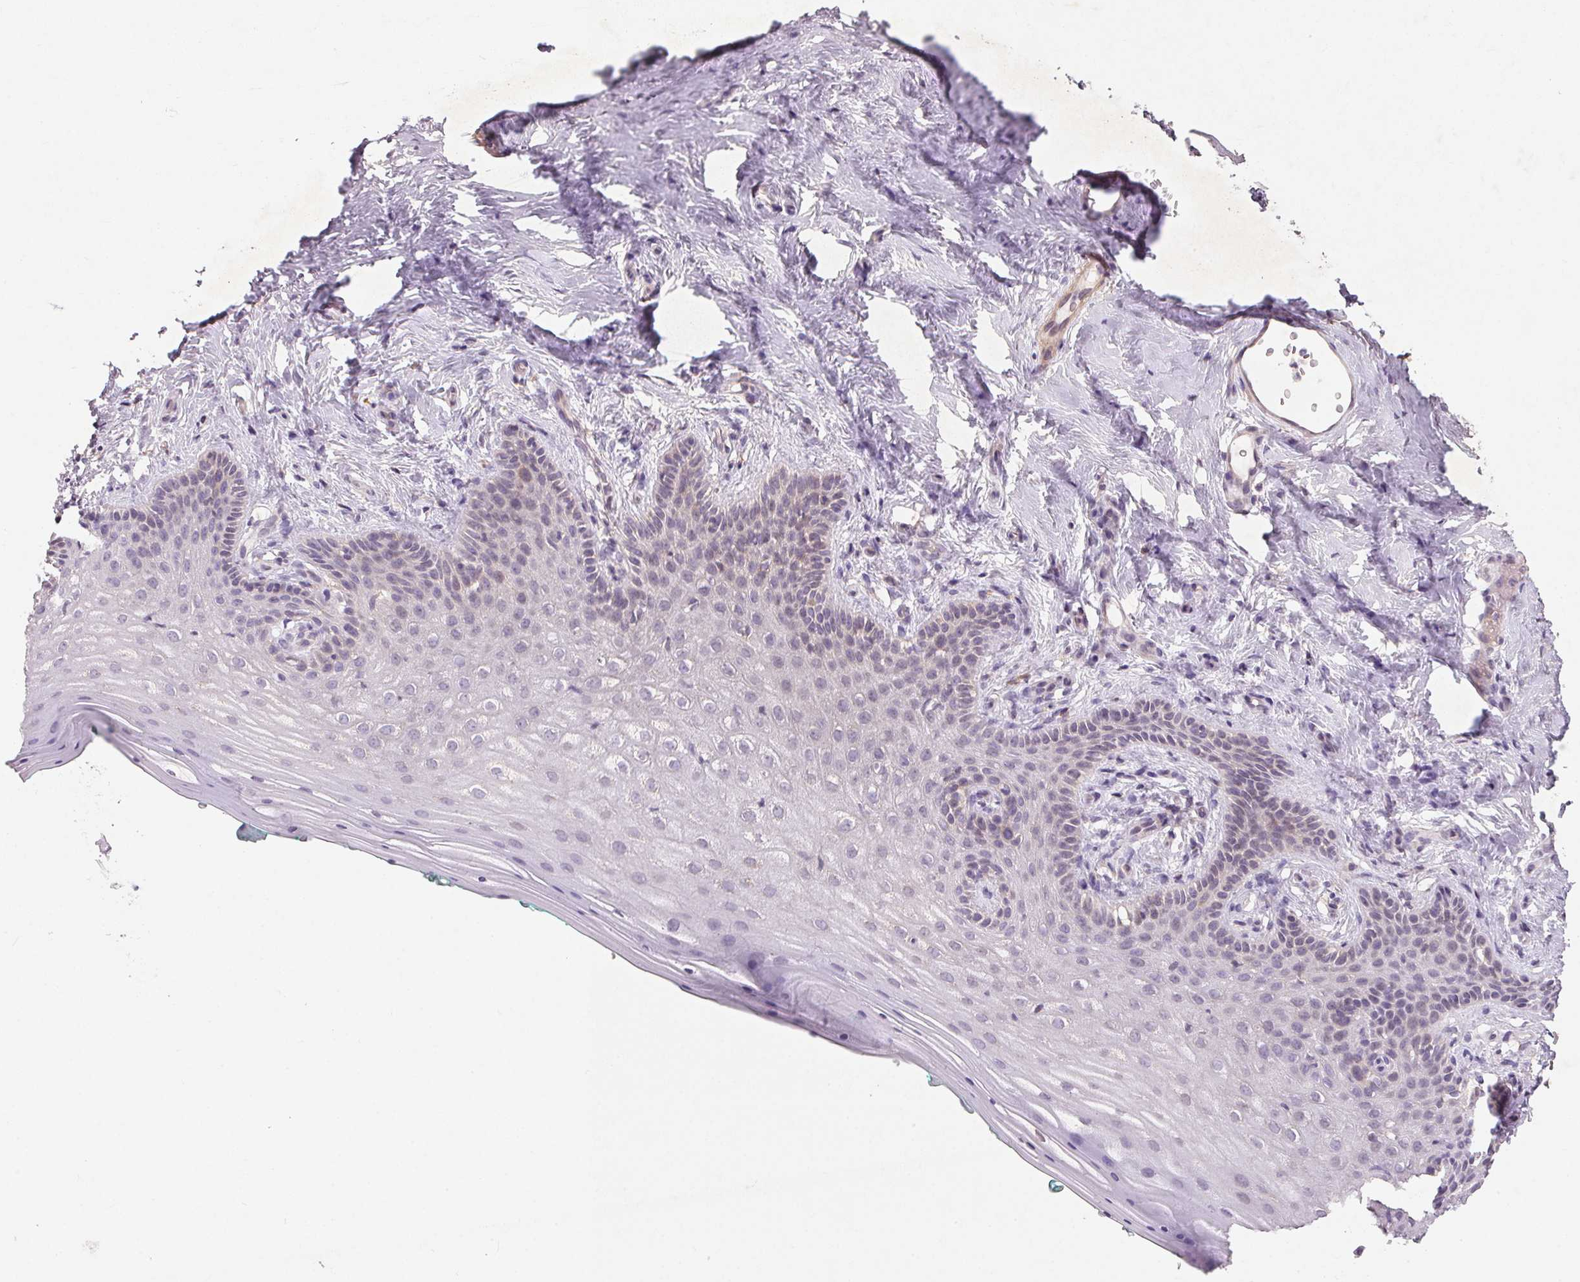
{"staining": {"intensity": "negative", "quantity": "none", "location": "none"}, "tissue": "vagina", "cell_type": "Squamous epithelial cells", "image_type": "normal", "snomed": [{"axis": "morphology", "description": "Normal tissue, NOS"}, {"axis": "topography", "description": "Vagina"}], "caption": "An immunohistochemistry (IHC) photomicrograph of normal vagina is shown. There is no staining in squamous epithelial cells of vagina. (DAB (3,3'-diaminobenzidine) immunohistochemistry (IHC) visualized using brightfield microscopy, high magnification).", "gene": "KCNK15", "patient": {"sex": "female", "age": 45}}